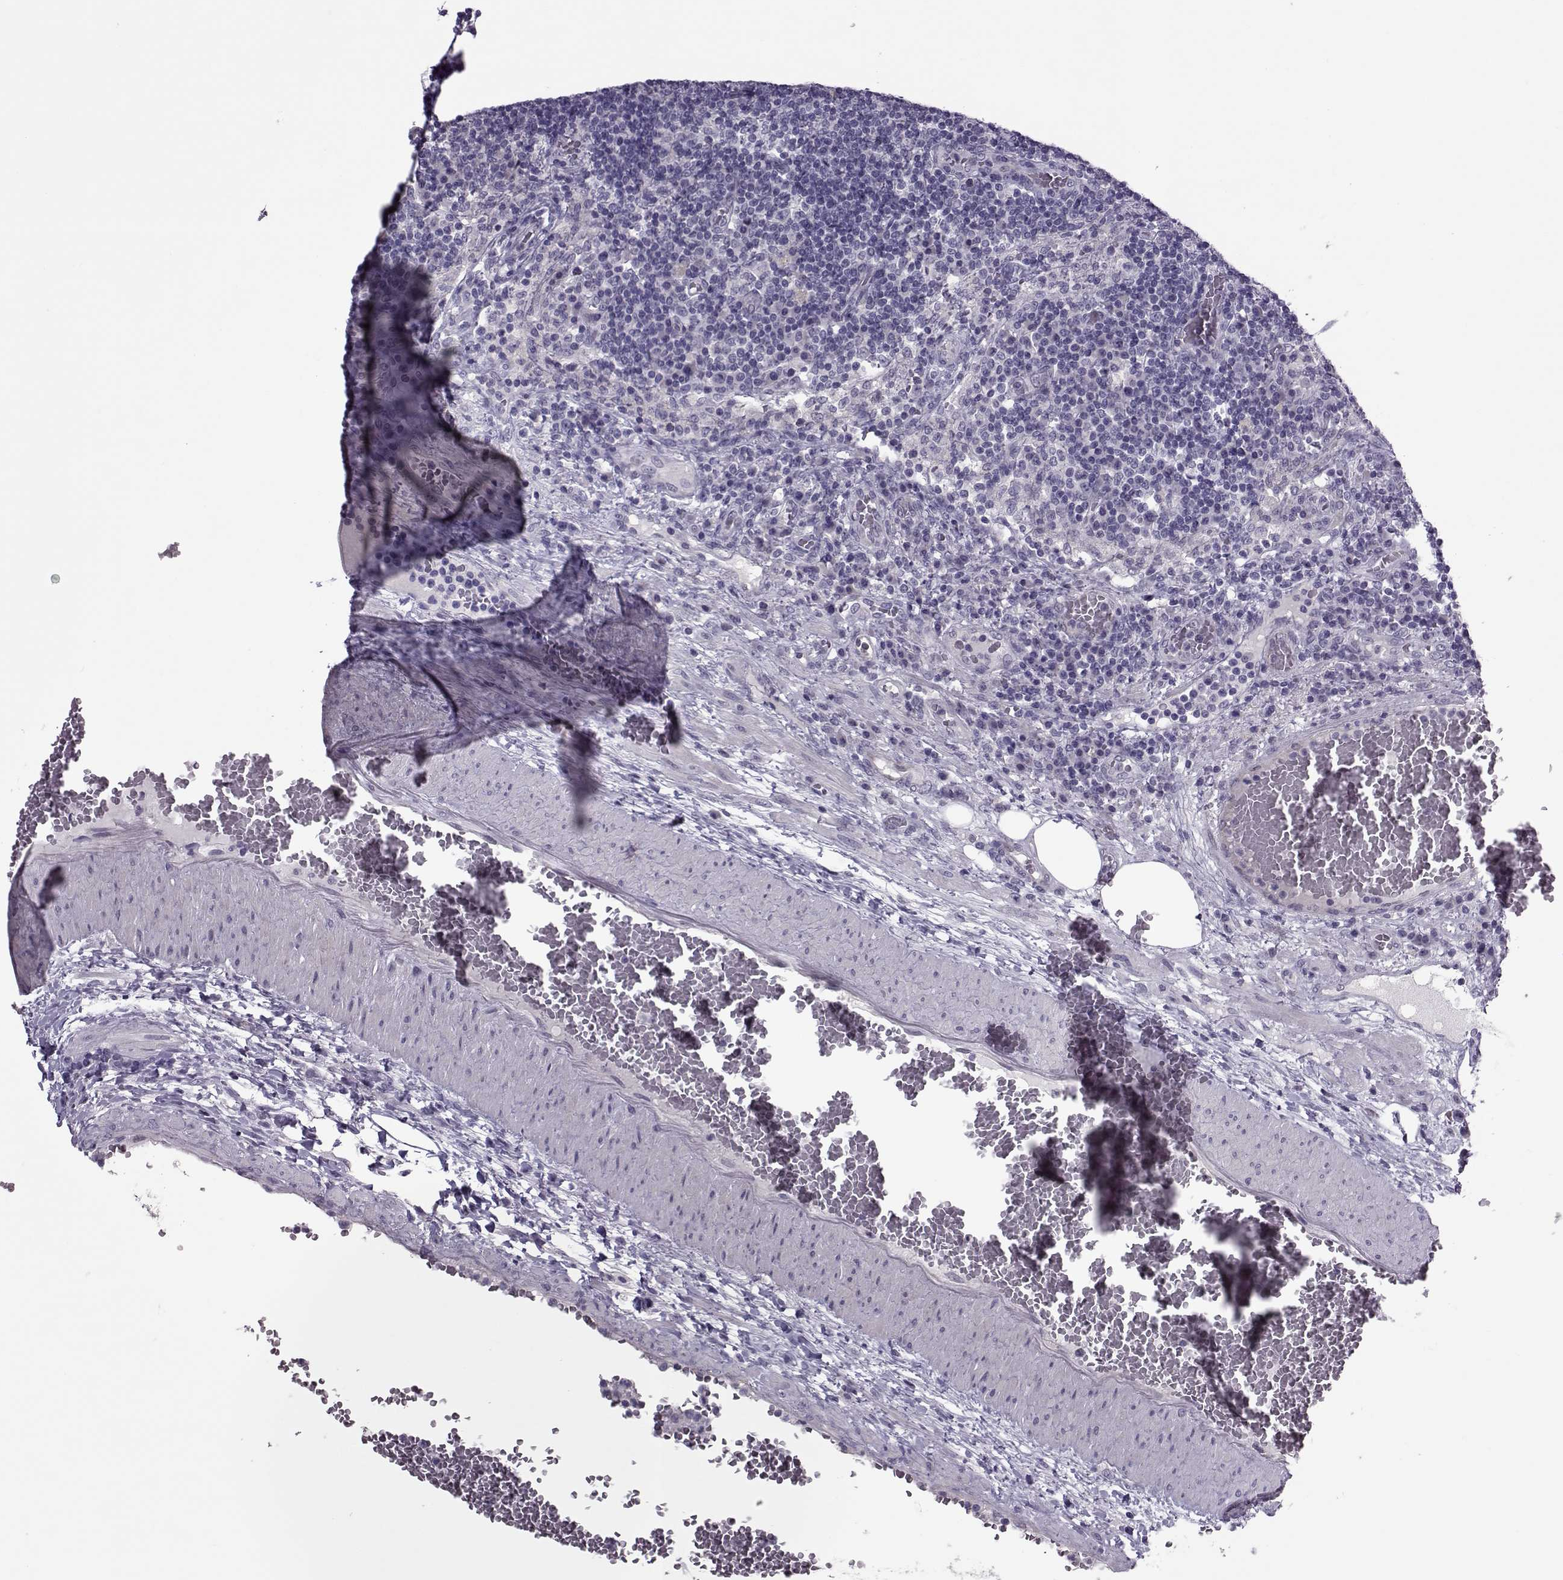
{"staining": {"intensity": "negative", "quantity": "none", "location": "none"}, "tissue": "lymph node", "cell_type": "Germinal center cells", "image_type": "normal", "snomed": [{"axis": "morphology", "description": "Normal tissue, NOS"}, {"axis": "topography", "description": "Lymph node"}], "caption": "DAB immunohistochemical staining of unremarkable human lymph node reveals no significant positivity in germinal center cells. The staining was performed using DAB (3,3'-diaminobenzidine) to visualize the protein expression in brown, while the nuclei were stained in blue with hematoxylin (Magnification: 20x).", "gene": "ASRGL1", "patient": {"sex": "male", "age": 63}}